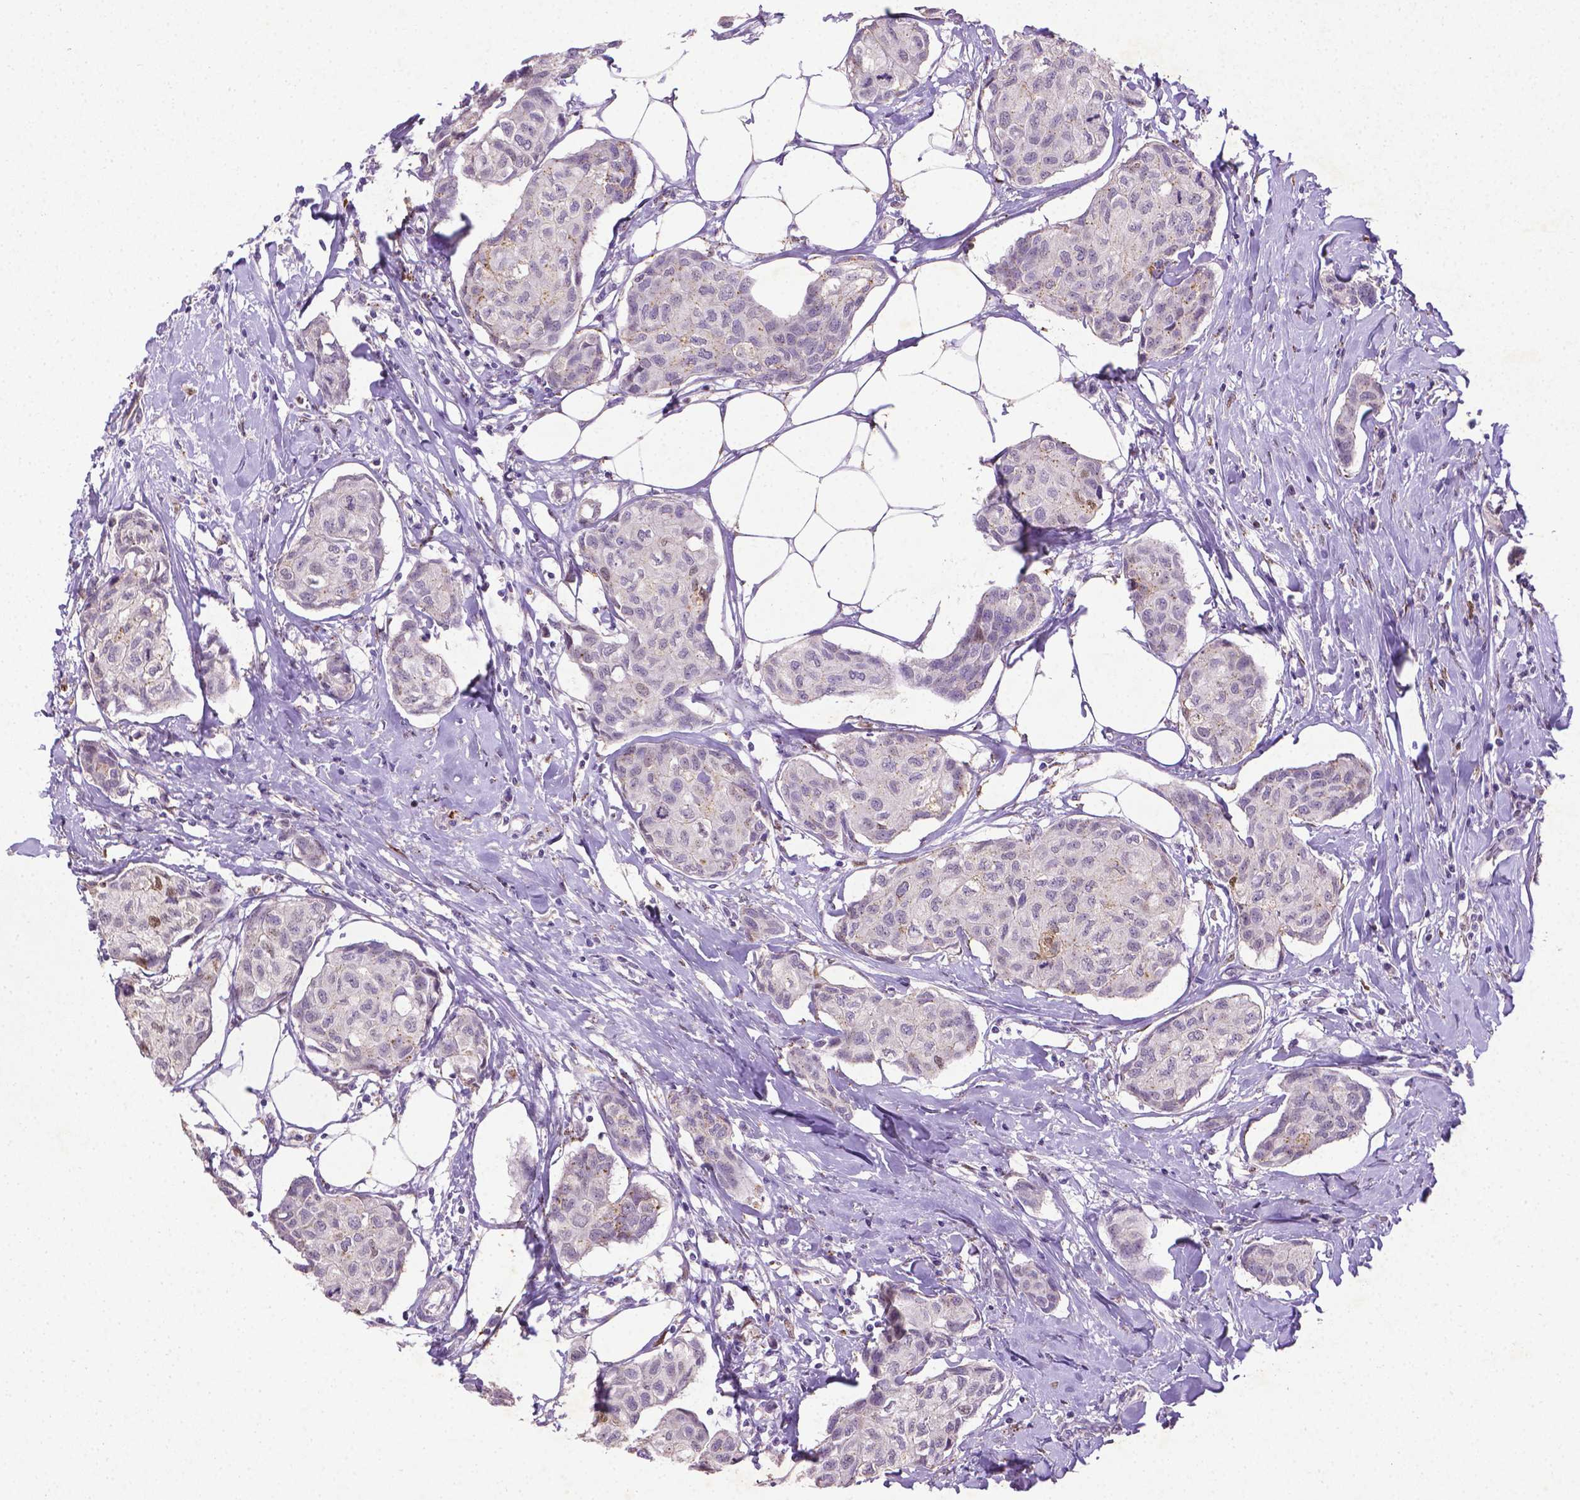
{"staining": {"intensity": "moderate", "quantity": "<25%", "location": "nuclear"}, "tissue": "breast cancer", "cell_type": "Tumor cells", "image_type": "cancer", "snomed": [{"axis": "morphology", "description": "Duct carcinoma"}, {"axis": "topography", "description": "Breast"}], "caption": "Infiltrating ductal carcinoma (breast) stained for a protein (brown) demonstrates moderate nuclear positive staining in about <25% of tumor cells.", "gene": "CDKN1A", "patient": {"sex": "female", "age": 80}}